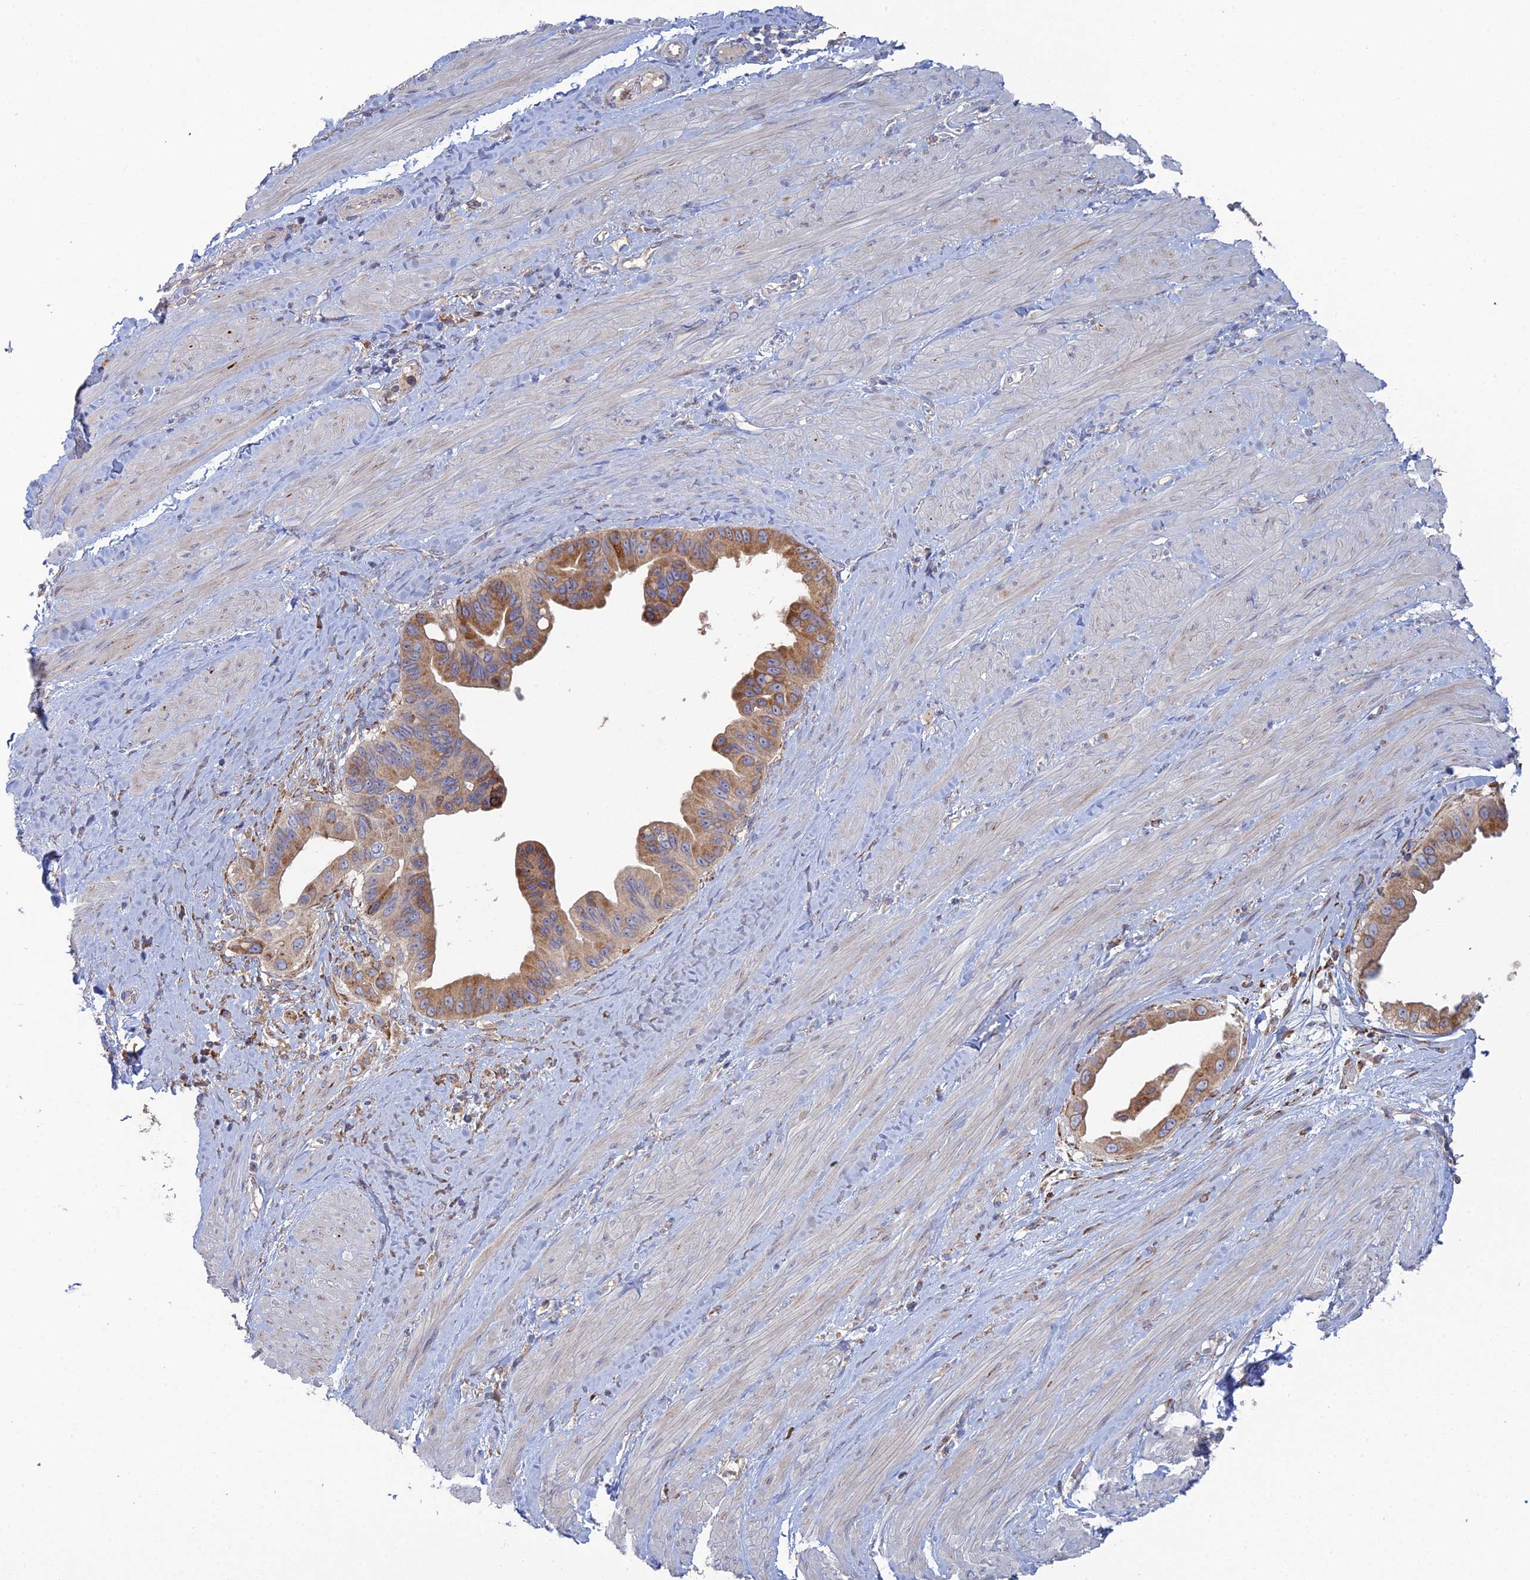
{"staining": {"intensity": "moderate", "quantity": "25%-75%", "location": "cytoplasmic/membranous"}, "tissue": "pancreatic cancer", "cell_type": "Tumor cells", "image_type": "cancer", "snomed": [{"axis": "morphology", "description": "Adenocarcinoma, NOS"}, {"axis": "topography", "description": "Pancreas"}], "caption": "Tumor cells show medium levels of moderate cytoplasmic/membranous expression in approximately 25%-75% of cells in pancreatic cancer.", "gene": "TRAPPC6A", "patient": {"sex": "female", "age": 56}}